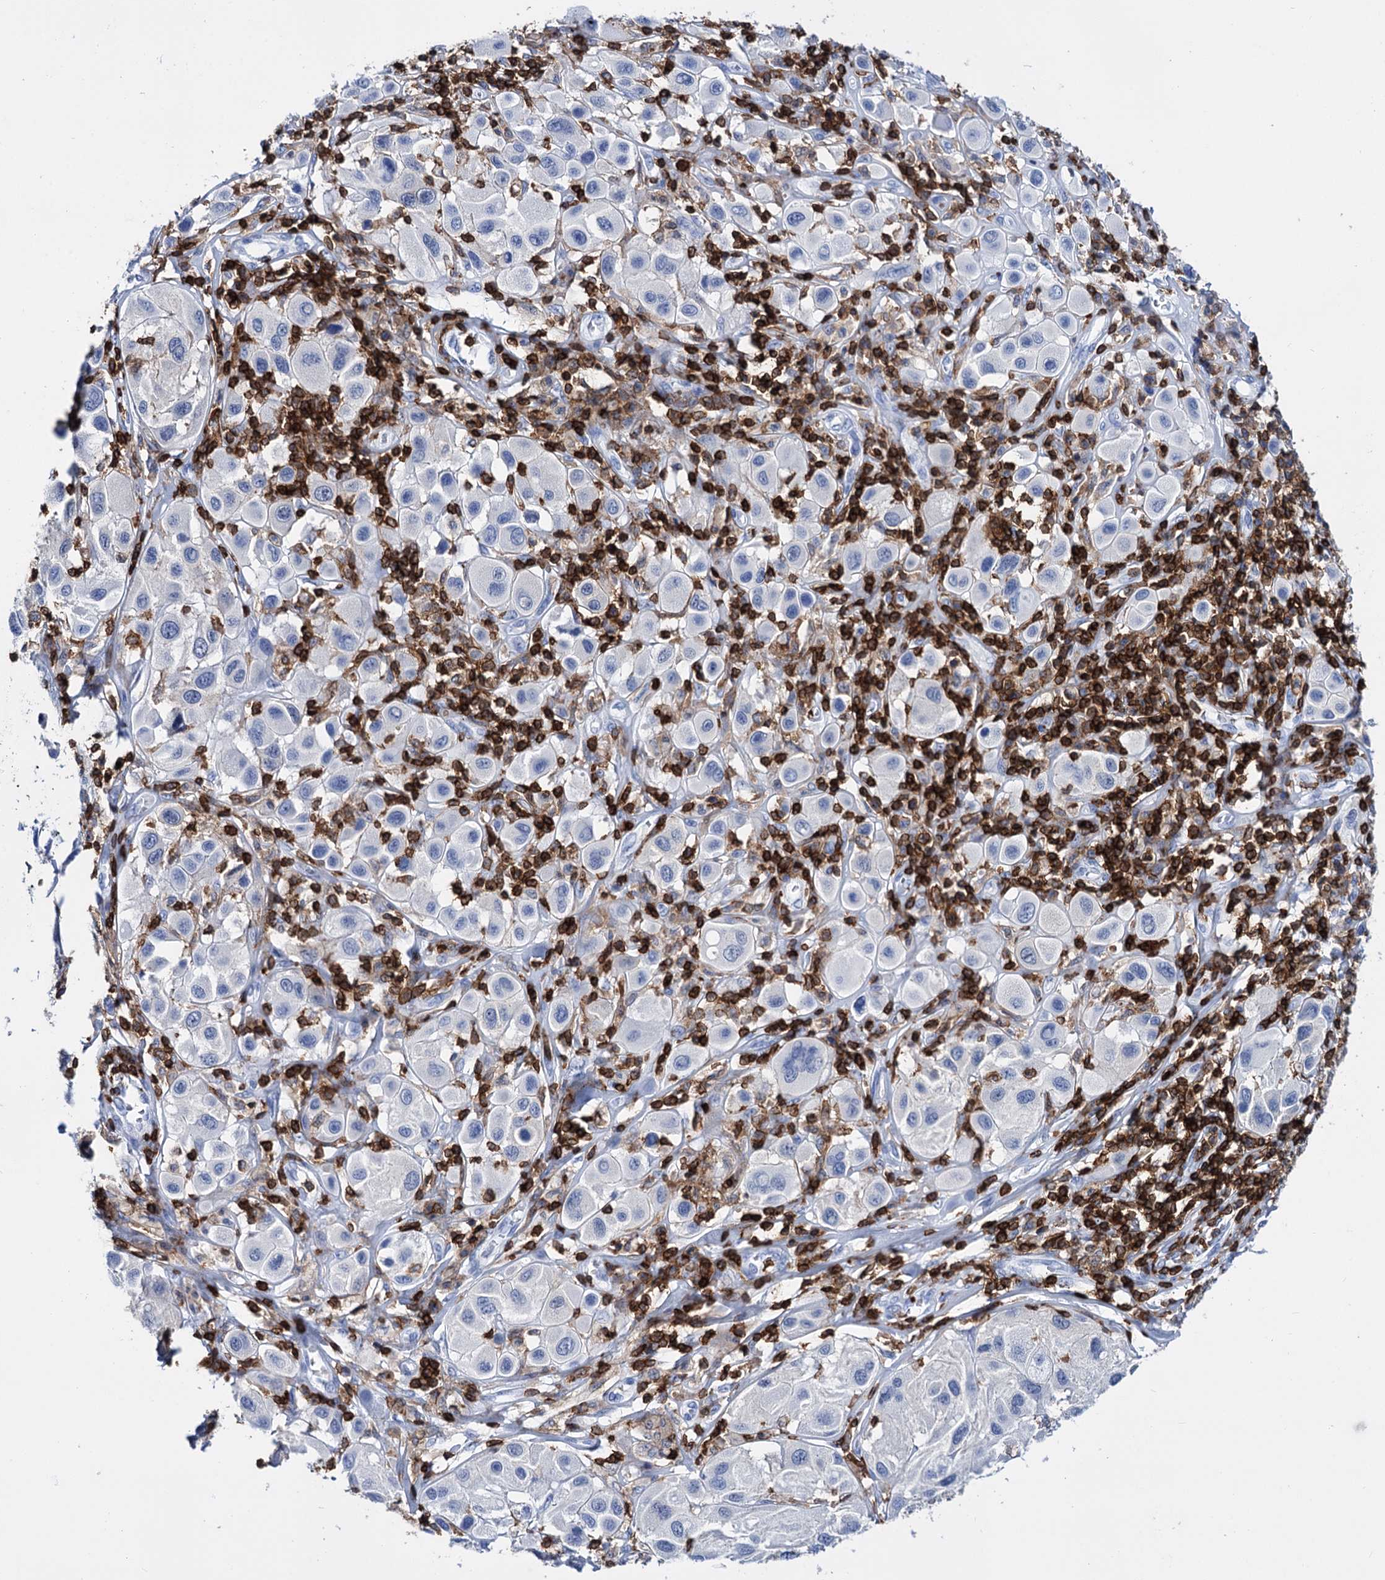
{"staining": {"intensity": "negative", "quantity": "none", "location": "none"}, "tissue": "melanoma", "cell_type": "Tumor cells", "image_type": "cancer", "snomed": [{"axis": "morphology", "description": "Malignant melanoma, Metastatic site"}, {"axis": "topography", "description": "Skin"}], "caption": "Tumor cells show no significant protein staining in melanoma. (IHC, brightfield microscopy, high magnification).", "gene": "DEF6", "patient": {"sex": "male", "age": 41}}